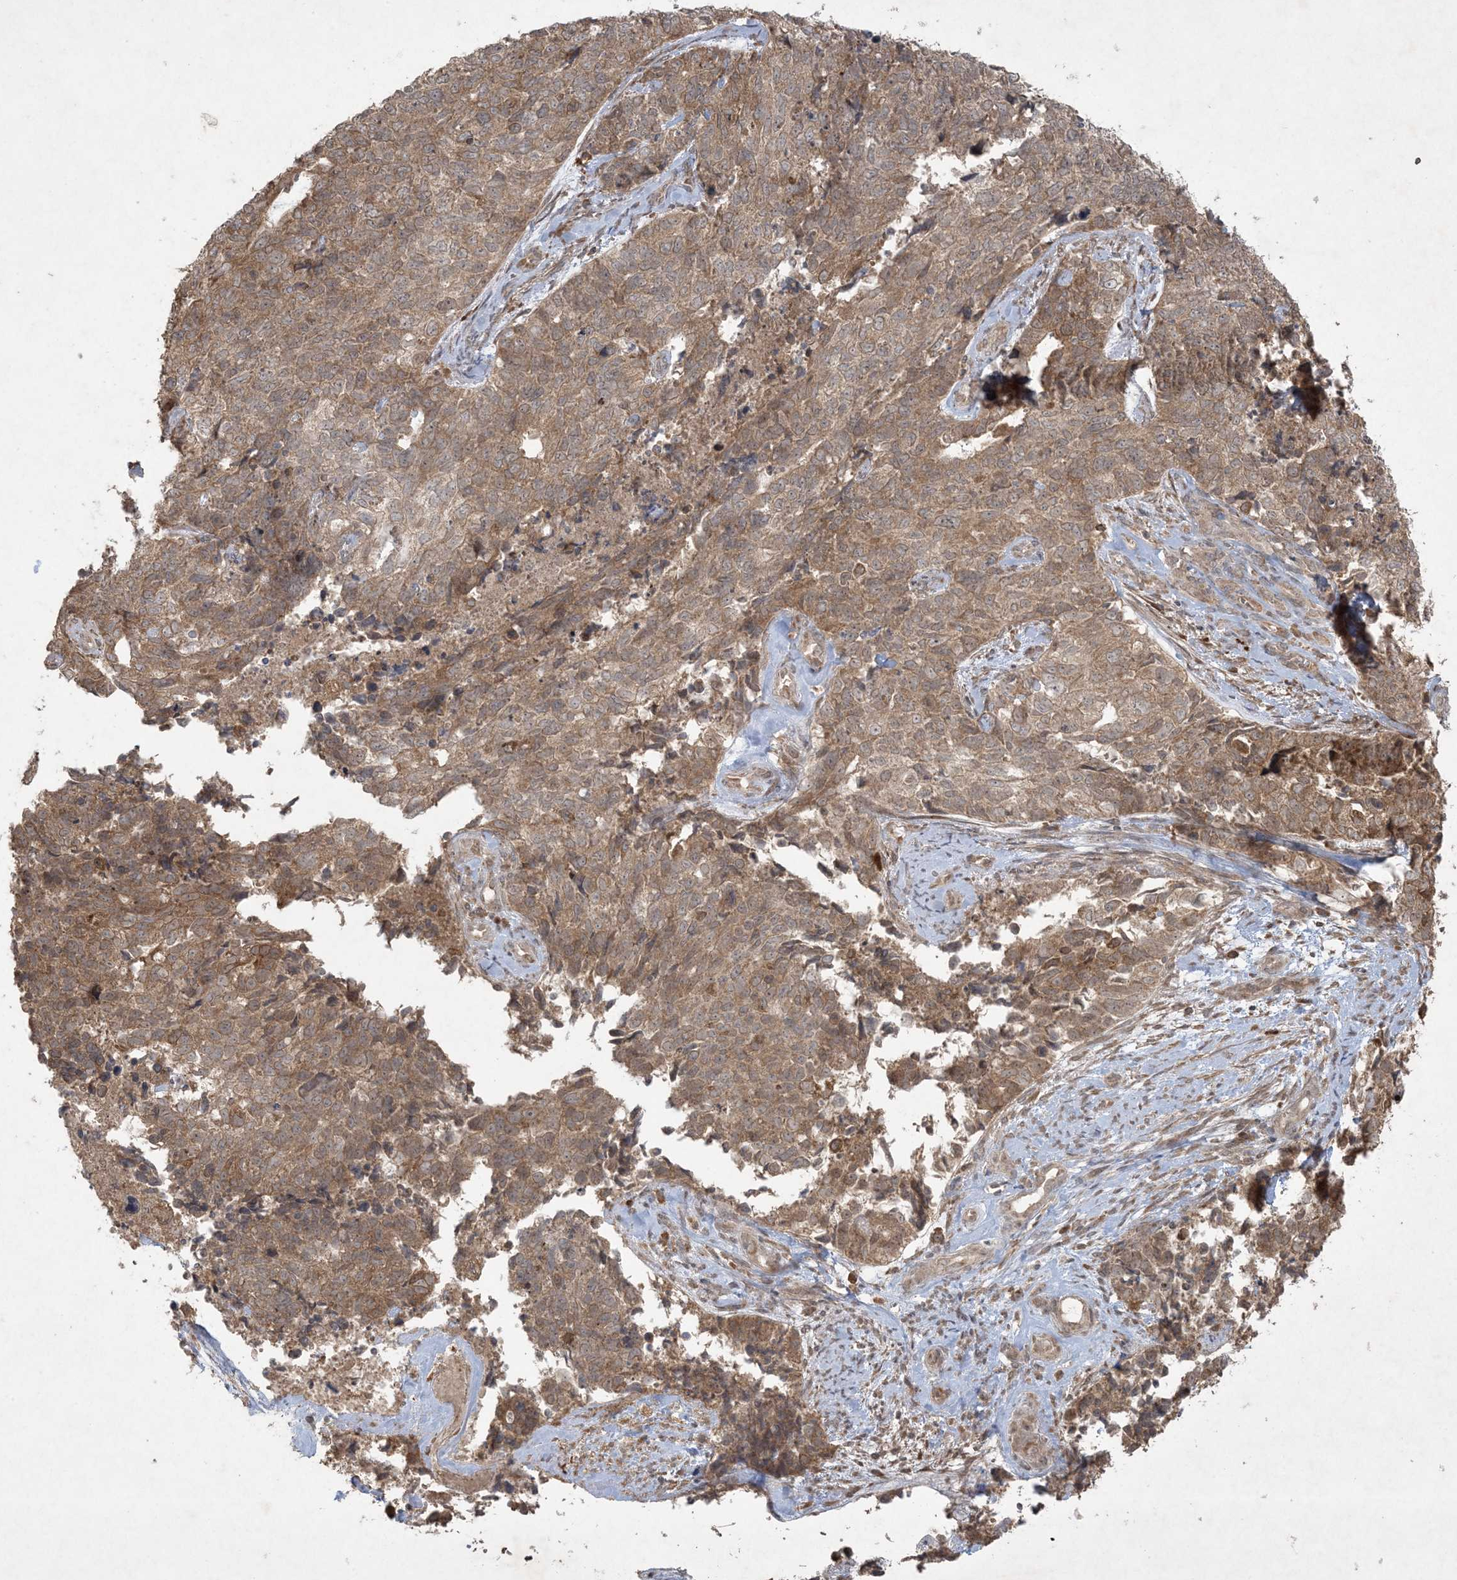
{"staining": {"intensity": "moderate", "quantity": ">75%", "location": "cytoplasmic/membranous"}, "tissue": "cervical cancer", "cell_type": "Tumor cells", "image_type": "cancer", "snomed": [{"axis": "morphology", "description": "Squamous cell carcinoma, NOS"}, {"axis": "topography", "description": "Cervix"}], "caption": "A brown stain highlights moderate cytoplasmic/membranous positivity of a protein in cervical squamous cell carcinoma tumor cells.", "gene": "NRBP2", "patient": {"sex": "female", "age": 63}}